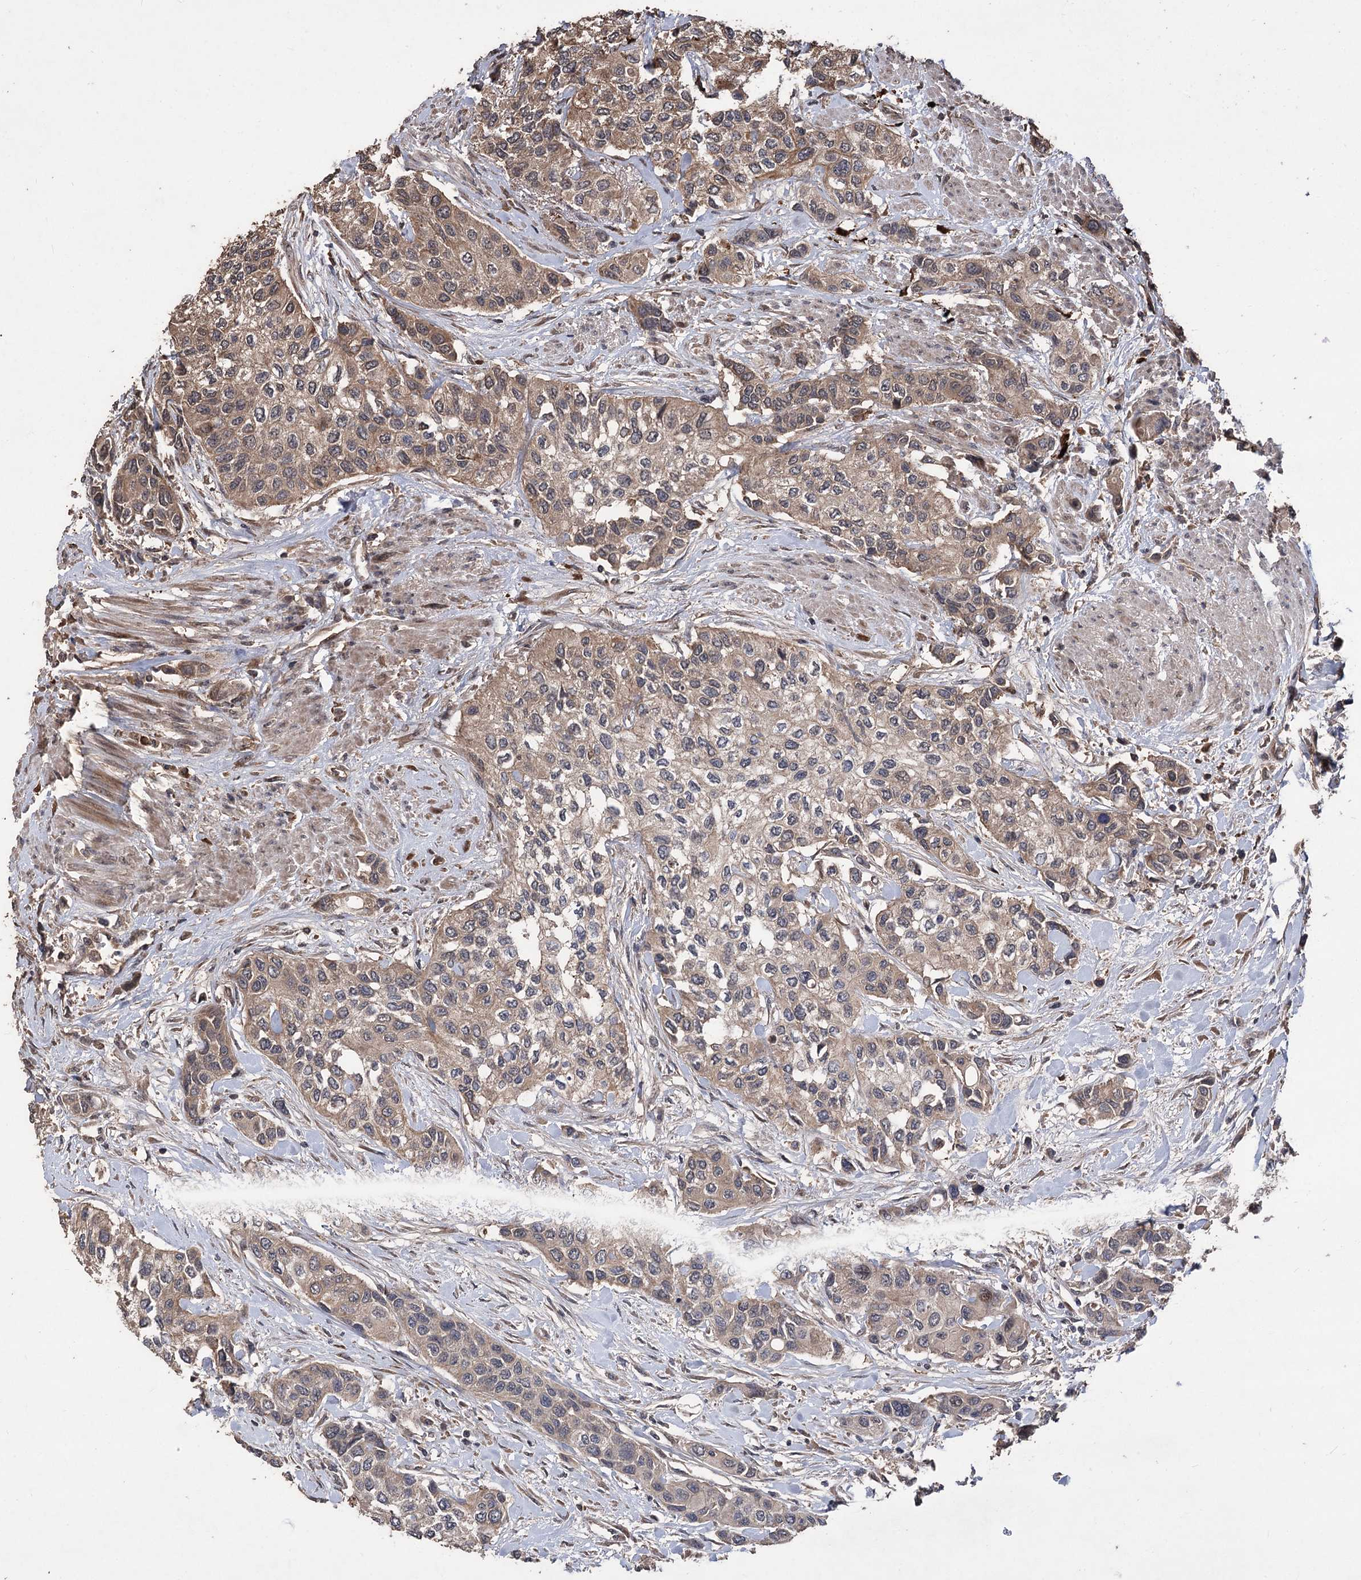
{"staining": {"intensity": "weak", "quantity": ">75%", "location": "cytoplasmic/membranous"}, "tissue": "urothelial cancer", "cell_type": "Tumor cells", "image_type": "cancer", "snomed": [{"axis": "morphology", "description": "Normal tissue, NOS"}, {"axis": "morphology", "description": "Urothelial carcinoma, High grade"}, {"axis": "topography", "description": "Vascular tissue"}, {"axis": "topography", "description": "Urinary bladder"}], "caption": "Tumor cells reveal weak cytoplasmic/membranous positivity in about >75% of cells in urothelial carcinoma (high-grade). The protein is shown in brown color, while the nuclei are stained blue.", "gene": "RASSF3", "patient": {"sex": "female", "age": 56}}